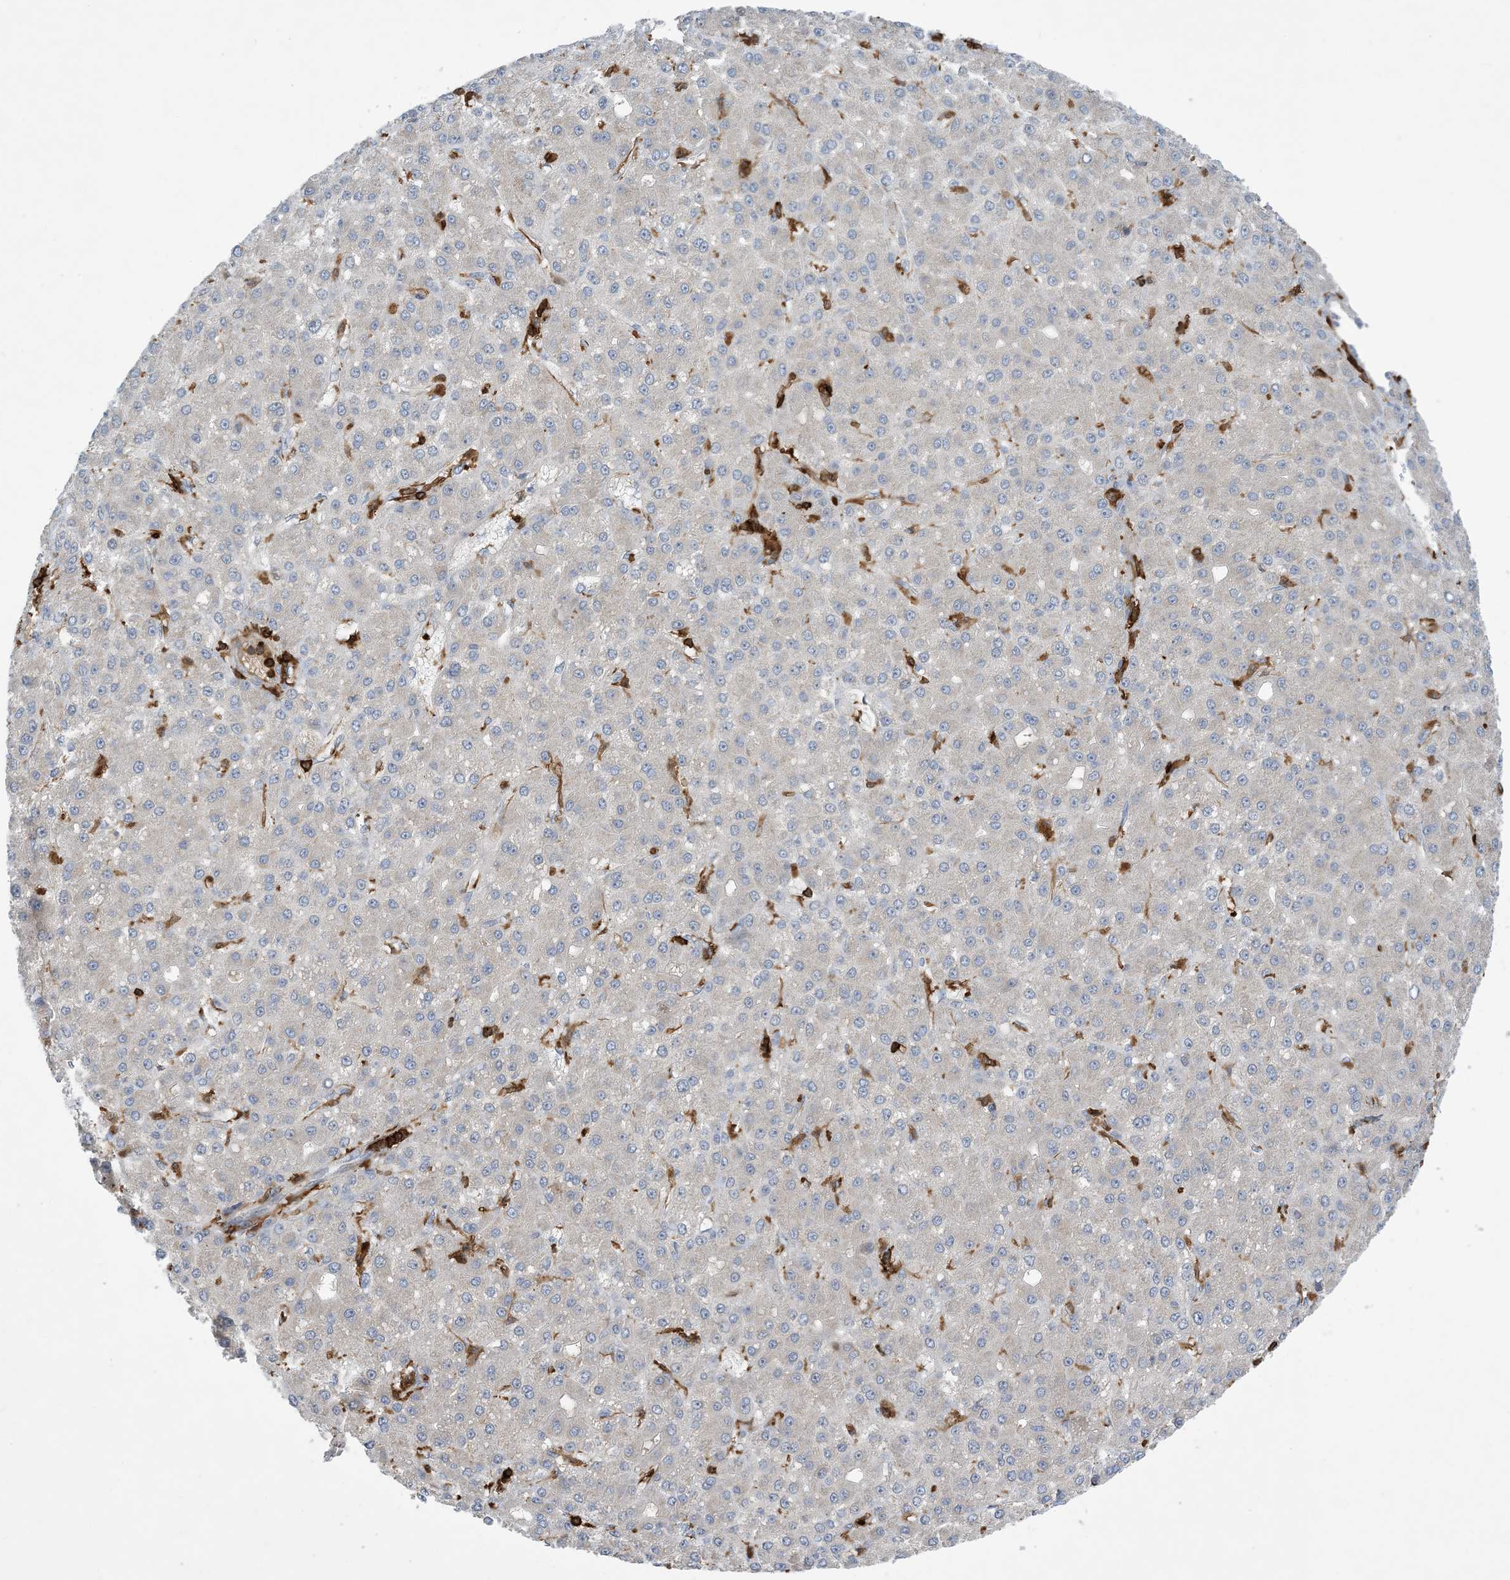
{"staining": {"intensity": "weak", "quantity": "<25%", "location": "cytoplasmic/membranous"}, "tissue": "liver cancer", "cell_type": "Tumor cells", "image_type": "cancer", "snomed": [{"axis": "morphology", "description": "Carcinoma, Hepatocellular, NOS"}, {"axis": "topography", "description": "Liver"}], "caption": "High power microscopy image of an immunohistochemistry image of liver hepatocellular carcinoma, revealing no significant positivity in tumor cells. The staining was performed using DAB to visualize the protein expression in brown, while the nuclei were stained in blue with hematoxylin (Magnification: 20x).", "gene": "AK9", "patient": {"sex": "male", "age": 67}}